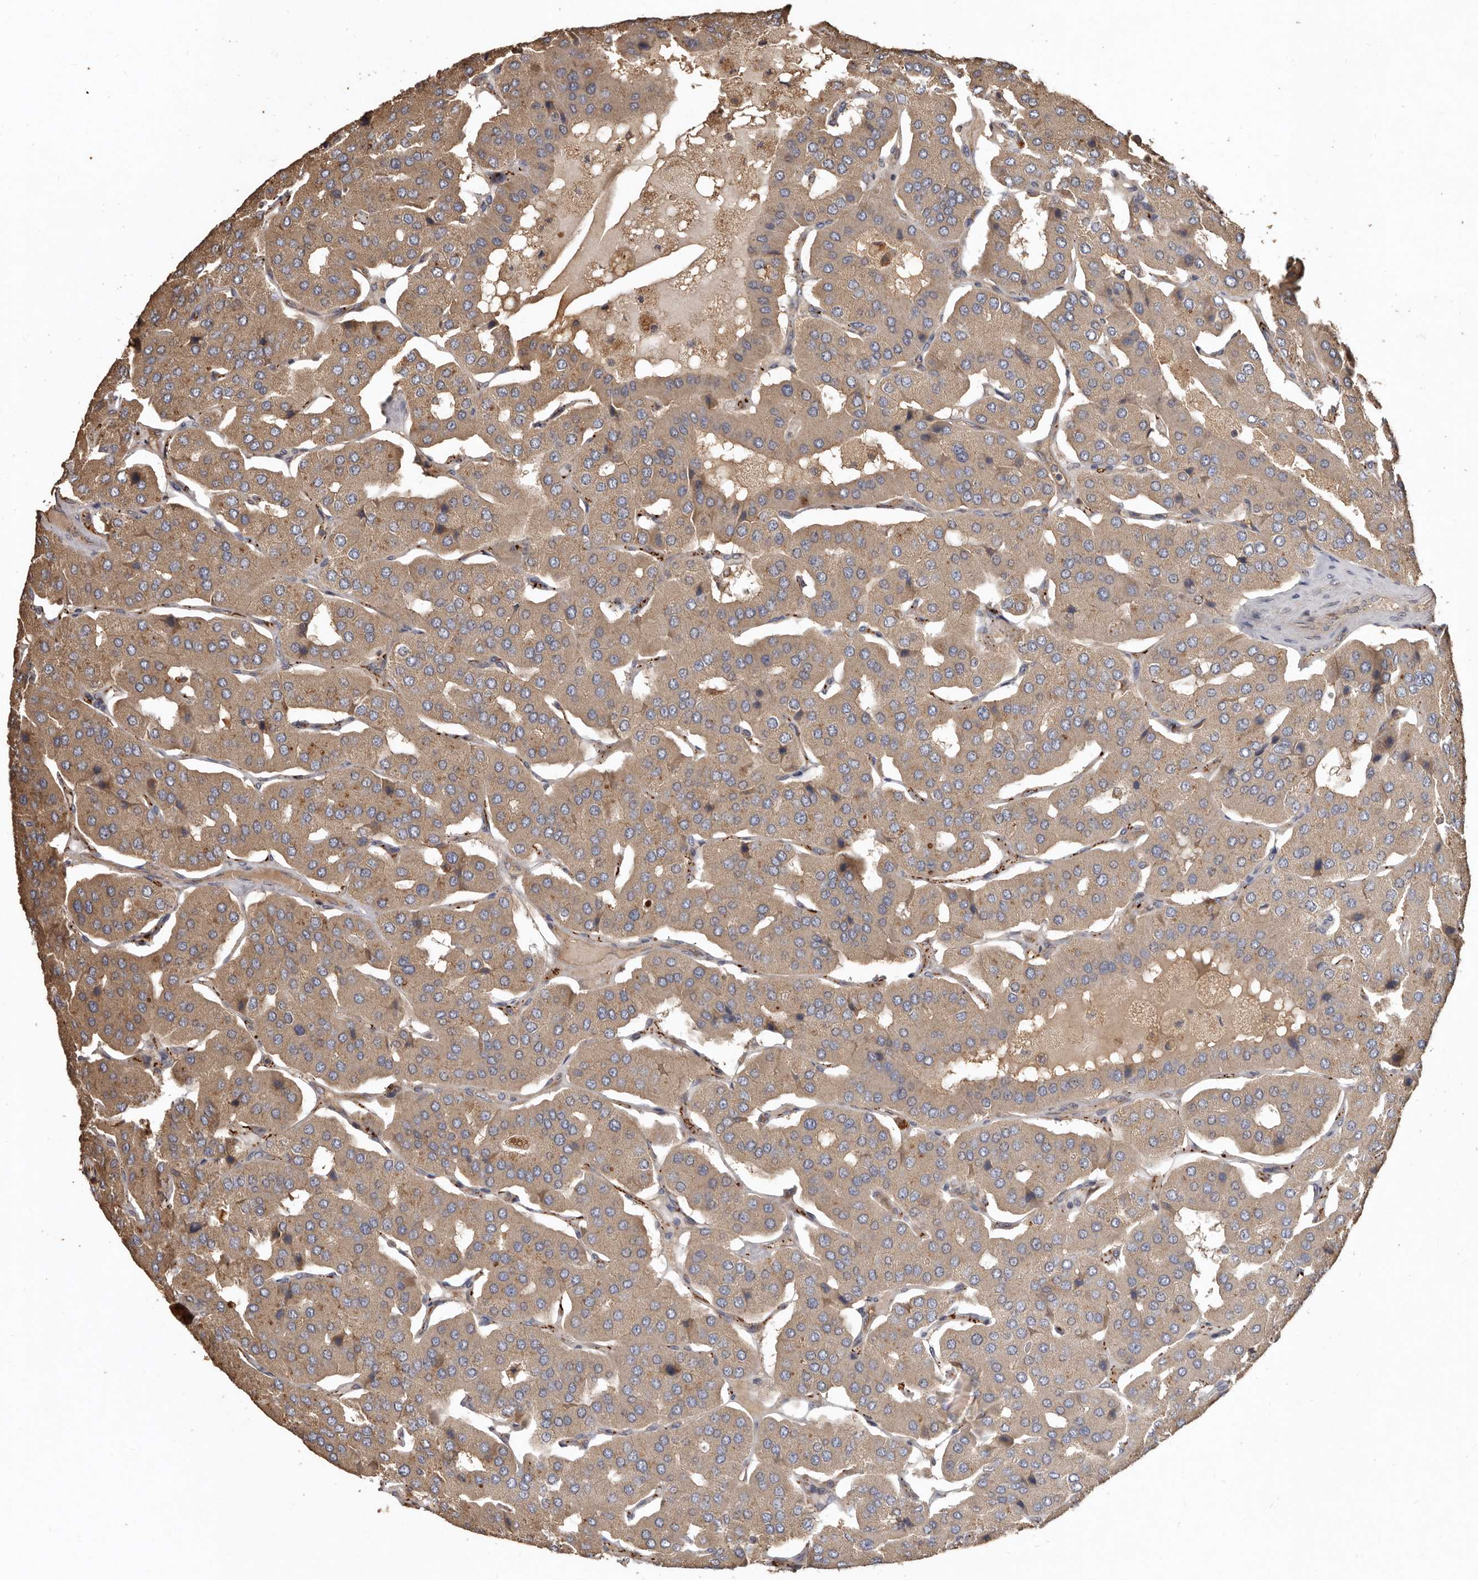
{"staining": {"intensity": "moderate", "quantity": ">75%", "location": "cytoplasmic/membranous"}, "tissue": "parathyroid gland", "cell_type": "Glandular cells", "image_type": "normal", "snomed": [{"axis": "morphology", "description": "Normal tissue, NOS"}, {"axis": "morphology", "description": "Adenoma, NOS"}, {"axis": "topography", "description": "Parathyroid gland"}], "caption": "Immunohistochemical staining of unremarkable human parathyroid gland demonstrates moderate cytoplasmic/membranous protein expression in about >75% of glandular cells.", "gene": "FLCN", "patient": {"sex": "female", "age": 86}}